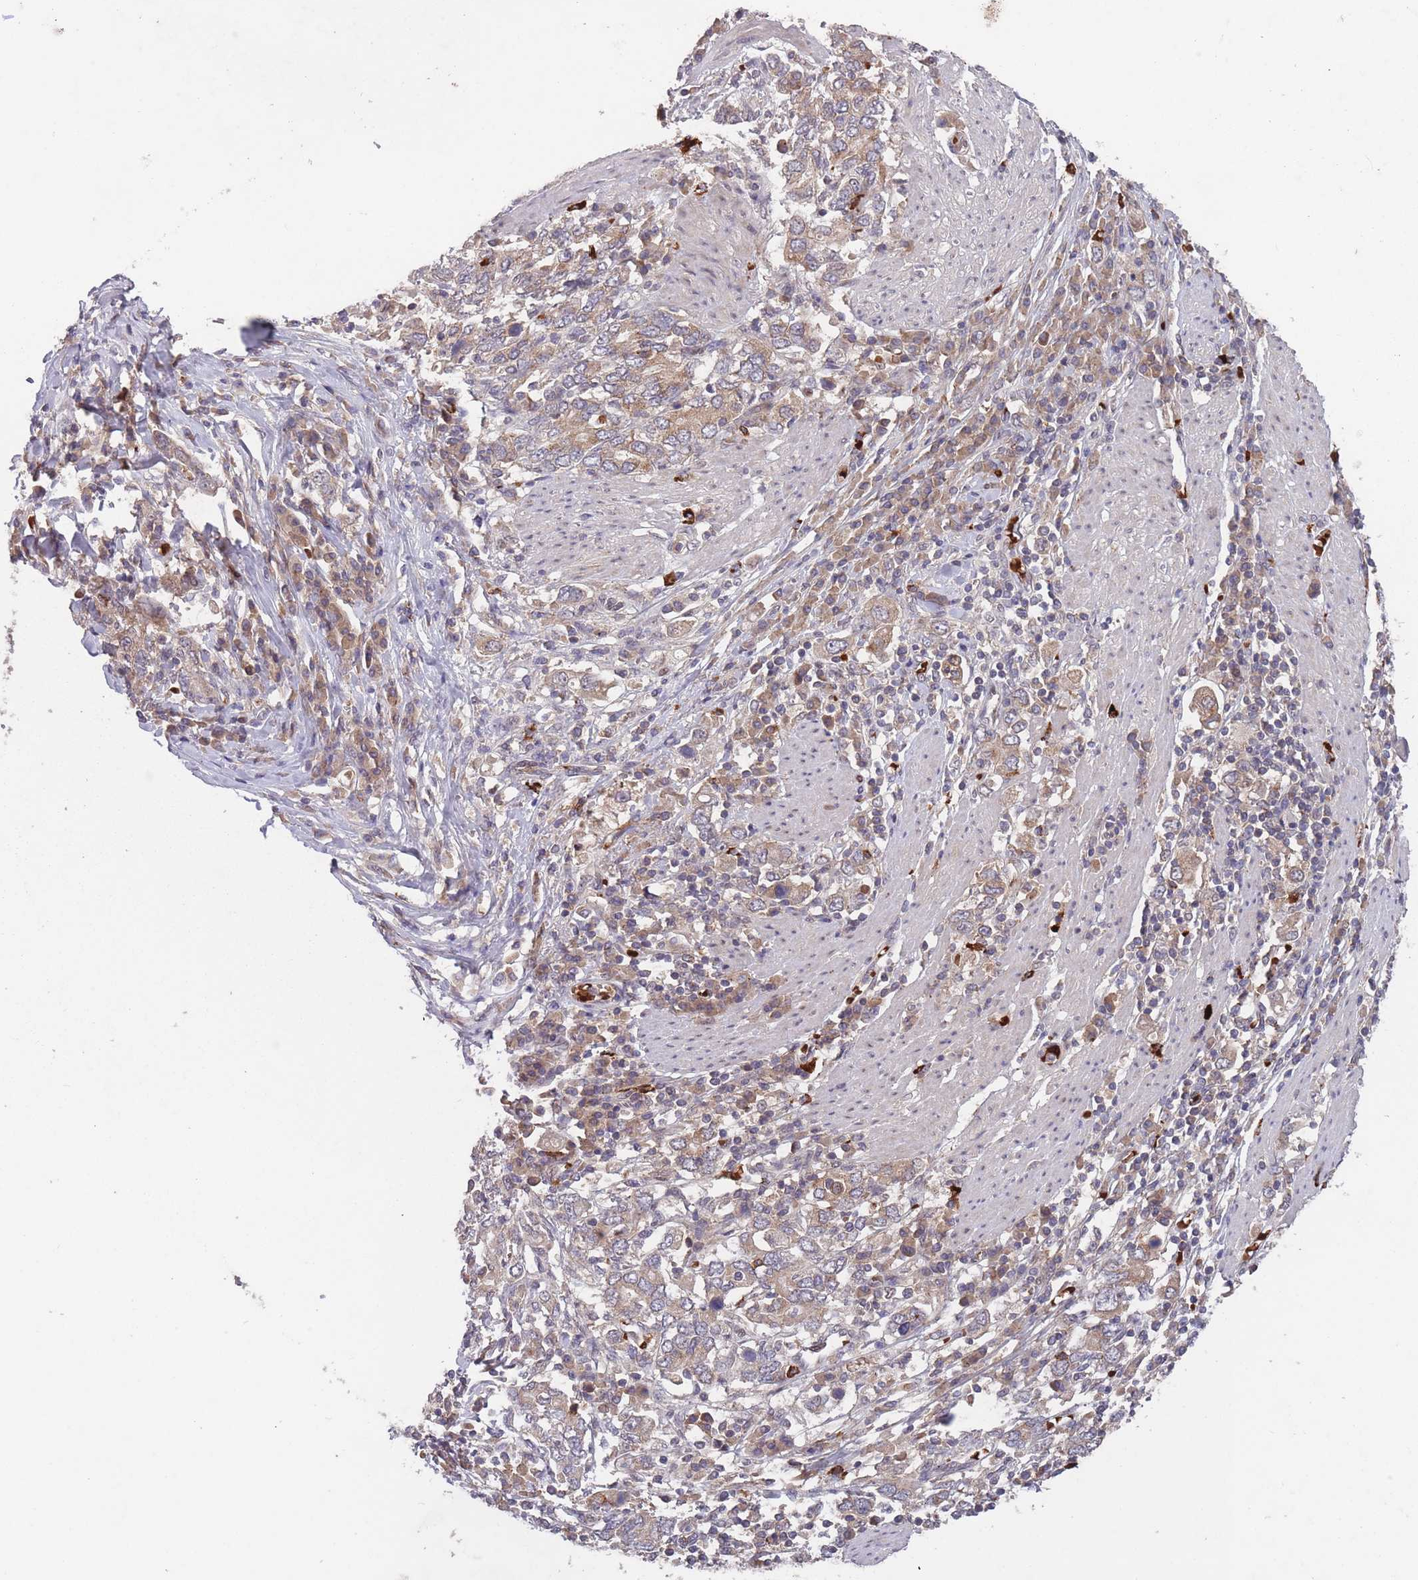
{"staining": {"intensity": "weak", "quantity": ">75%", "location": "cytoplasmic/membranous"}, "tissue": "stomach cancer", "cell_type": "Tumor cells", "image_type": "cancer", "snomed": [{"axis": "morphology", "description": "Adenocarcinoma, NOS"}, {"axis": "topography", "description": "Stomach, upper"}, {"axis": "topography", "description": "Stomach"}], "caption": "Protein expression analysis of stomach cancer demonstrates weak cytoplasmic/membranous expression in about >75% of tumor cells. (DAB IHC with brightfield microscopy, high magnification).", "gene": "SECTM1", "patient": {"sex": "male", "age": 62}}